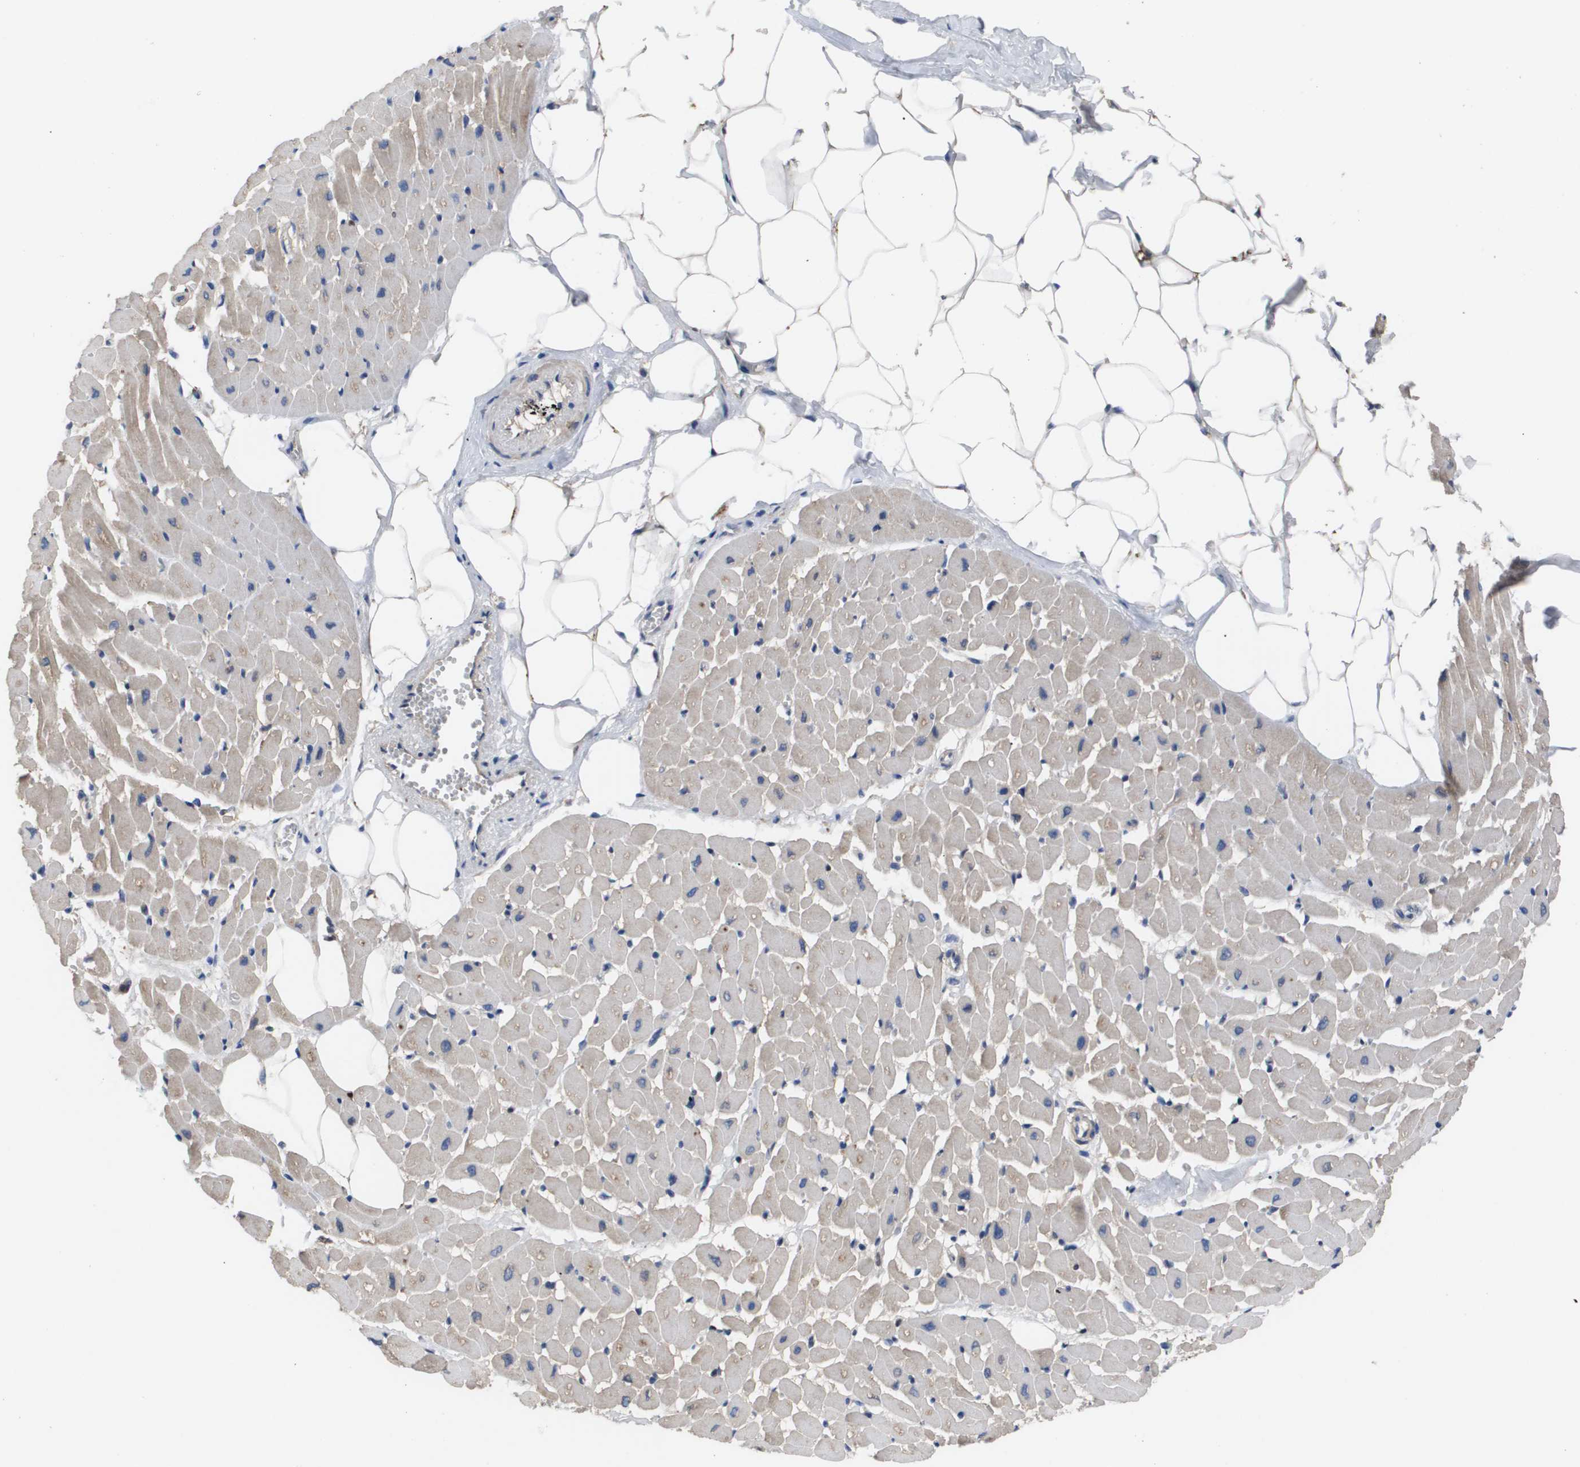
{"staining": {"intensity": "moderate", "quantity": "<25%", "location": "cytoplasmic/membranous"}, "tissue": "heart muscle", "cell_type": "Cardiomyocytes", "image_type": "normal", "snomed": [{"axis": "morphology", "description": "Normal tissue, NOS"}, {"axis": "topography", "description": "Heart"}], "caption": "Moderate cytoplasmic/membranous protein positivity is present in approximately <25% of cardiomyocytes in heart muscle.", "gene": "SERPINA6", "patient": {"sex": "female", "age": 19}}